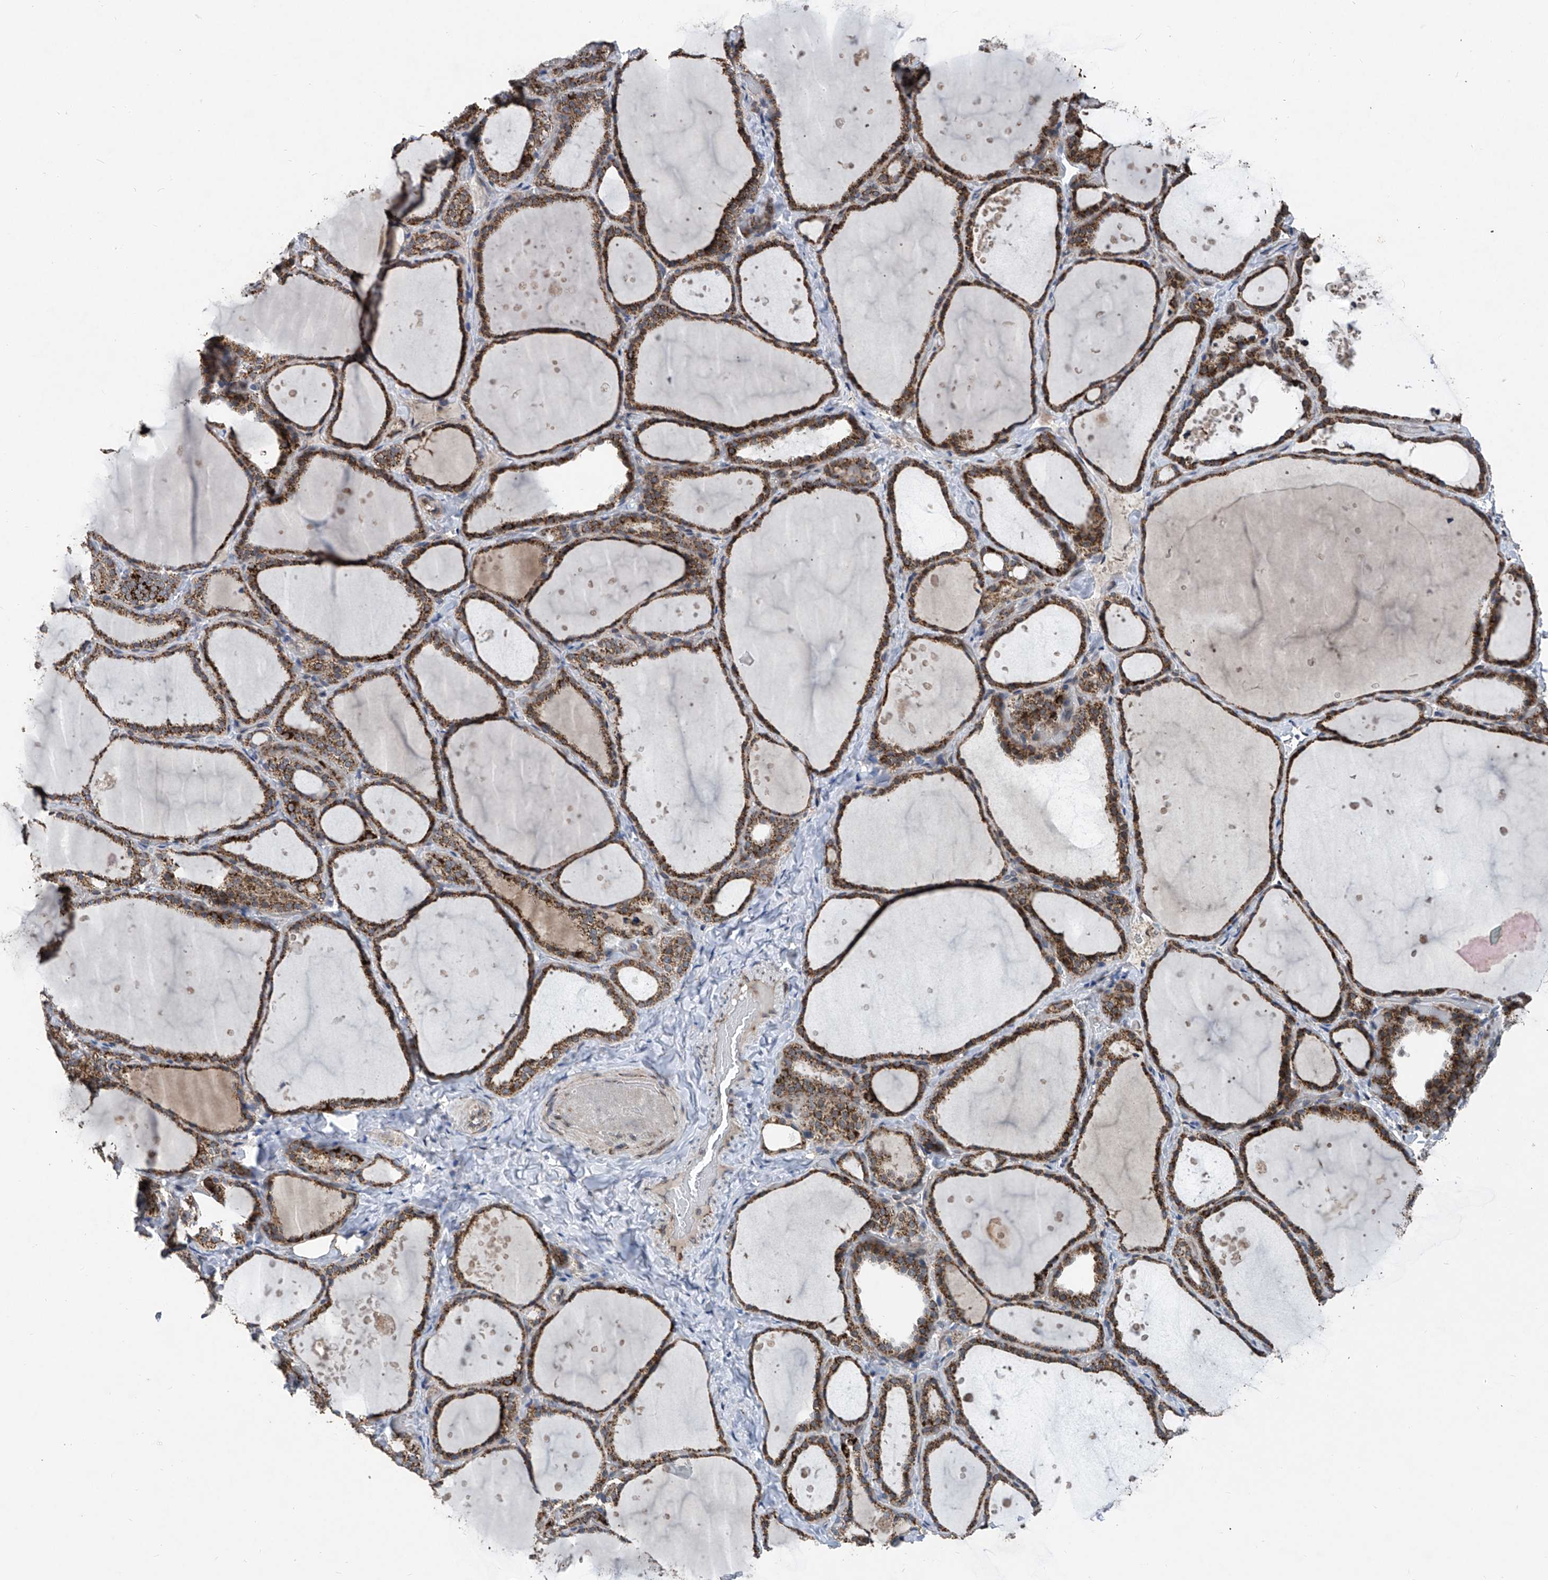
{"staining": {"intensity": "moderate", "quantity": ">75%", "location": "cytoplasmic/membranous"}, "tissue": "thyroid gland", "cell_type": "Glandular cells", "image_type": "normal", "snomed": [{"axis": "morphology", "description": "Normal tissue, NOS"}, {"axis": "topography", "description": "Thyroid gland"}], "caption": "Immunohistochemical staining of unremarkable thyroid gland exhibits moderate cytoplasmic/membranous protein expression in approximately >75% of glandular cells. The staining was performed using DAB to visualize the protein expression in brown, while the nuclei were stained in blue with hematoxylin (Magnification: 20x).", "gene": "BCKDHB", "patient": {"sex": "female", "age": 44}}